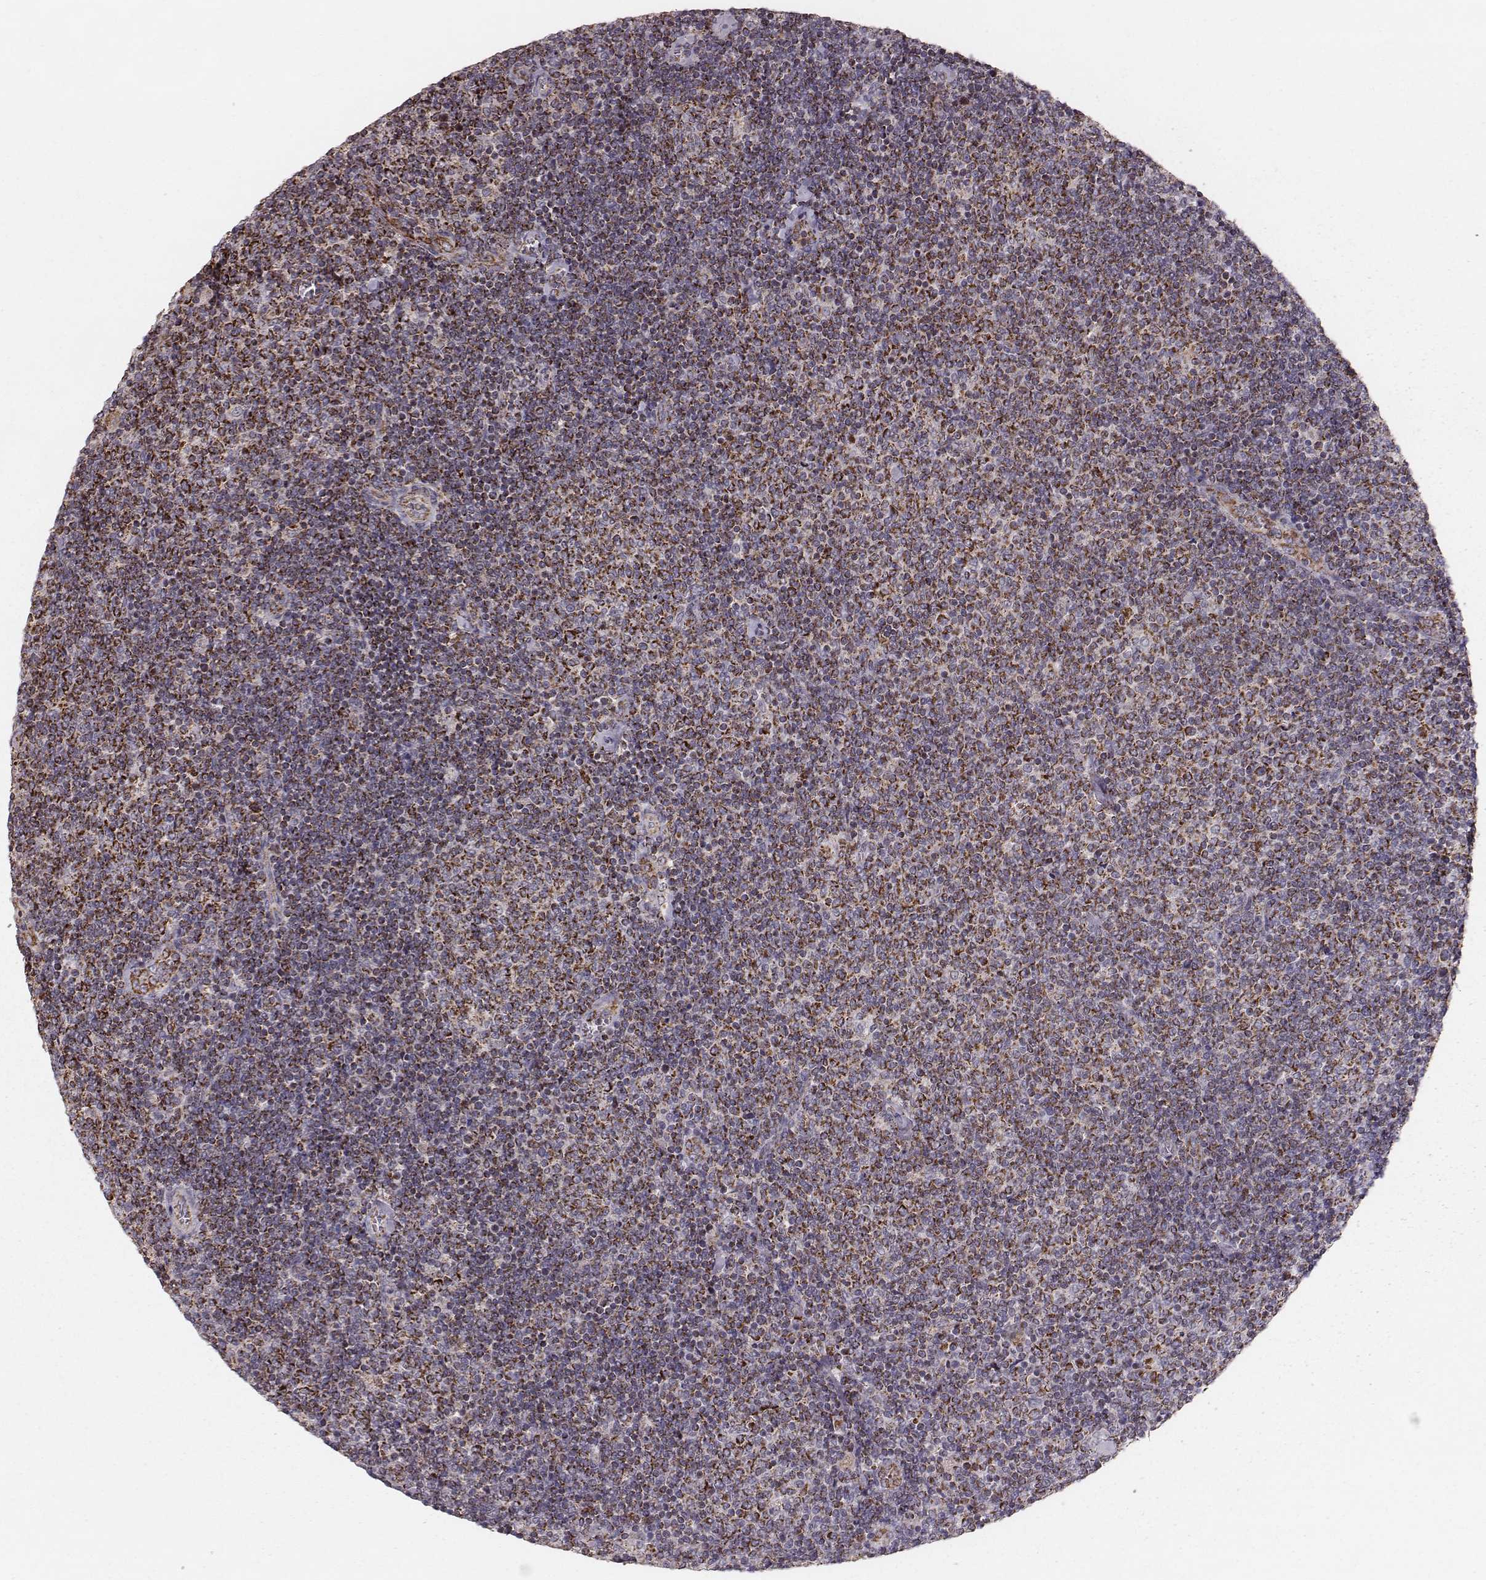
{"staining": {"intensity": "strong", "quantity": ">75%", "location": "cytoplasmic/membranous"}, "tissue": "lymphoma", "cell_type": "Tumor cells", "image_type": "cancer", "snomed": [{"axis": "morphology", "description": "Malignant lymphoma, non-Hodgkin's type, Low grade"}, {"axis": "topography", "description": "Lymph node"}], "caption": "Low-grade malignant lymphoma, non-Hodgkin's type tissue shows strong cytoplasmic/membranous positivity in approximately >75% of tumor cells", "gene": "TUFM", "patient": {"sex": "male", "age": 52}}